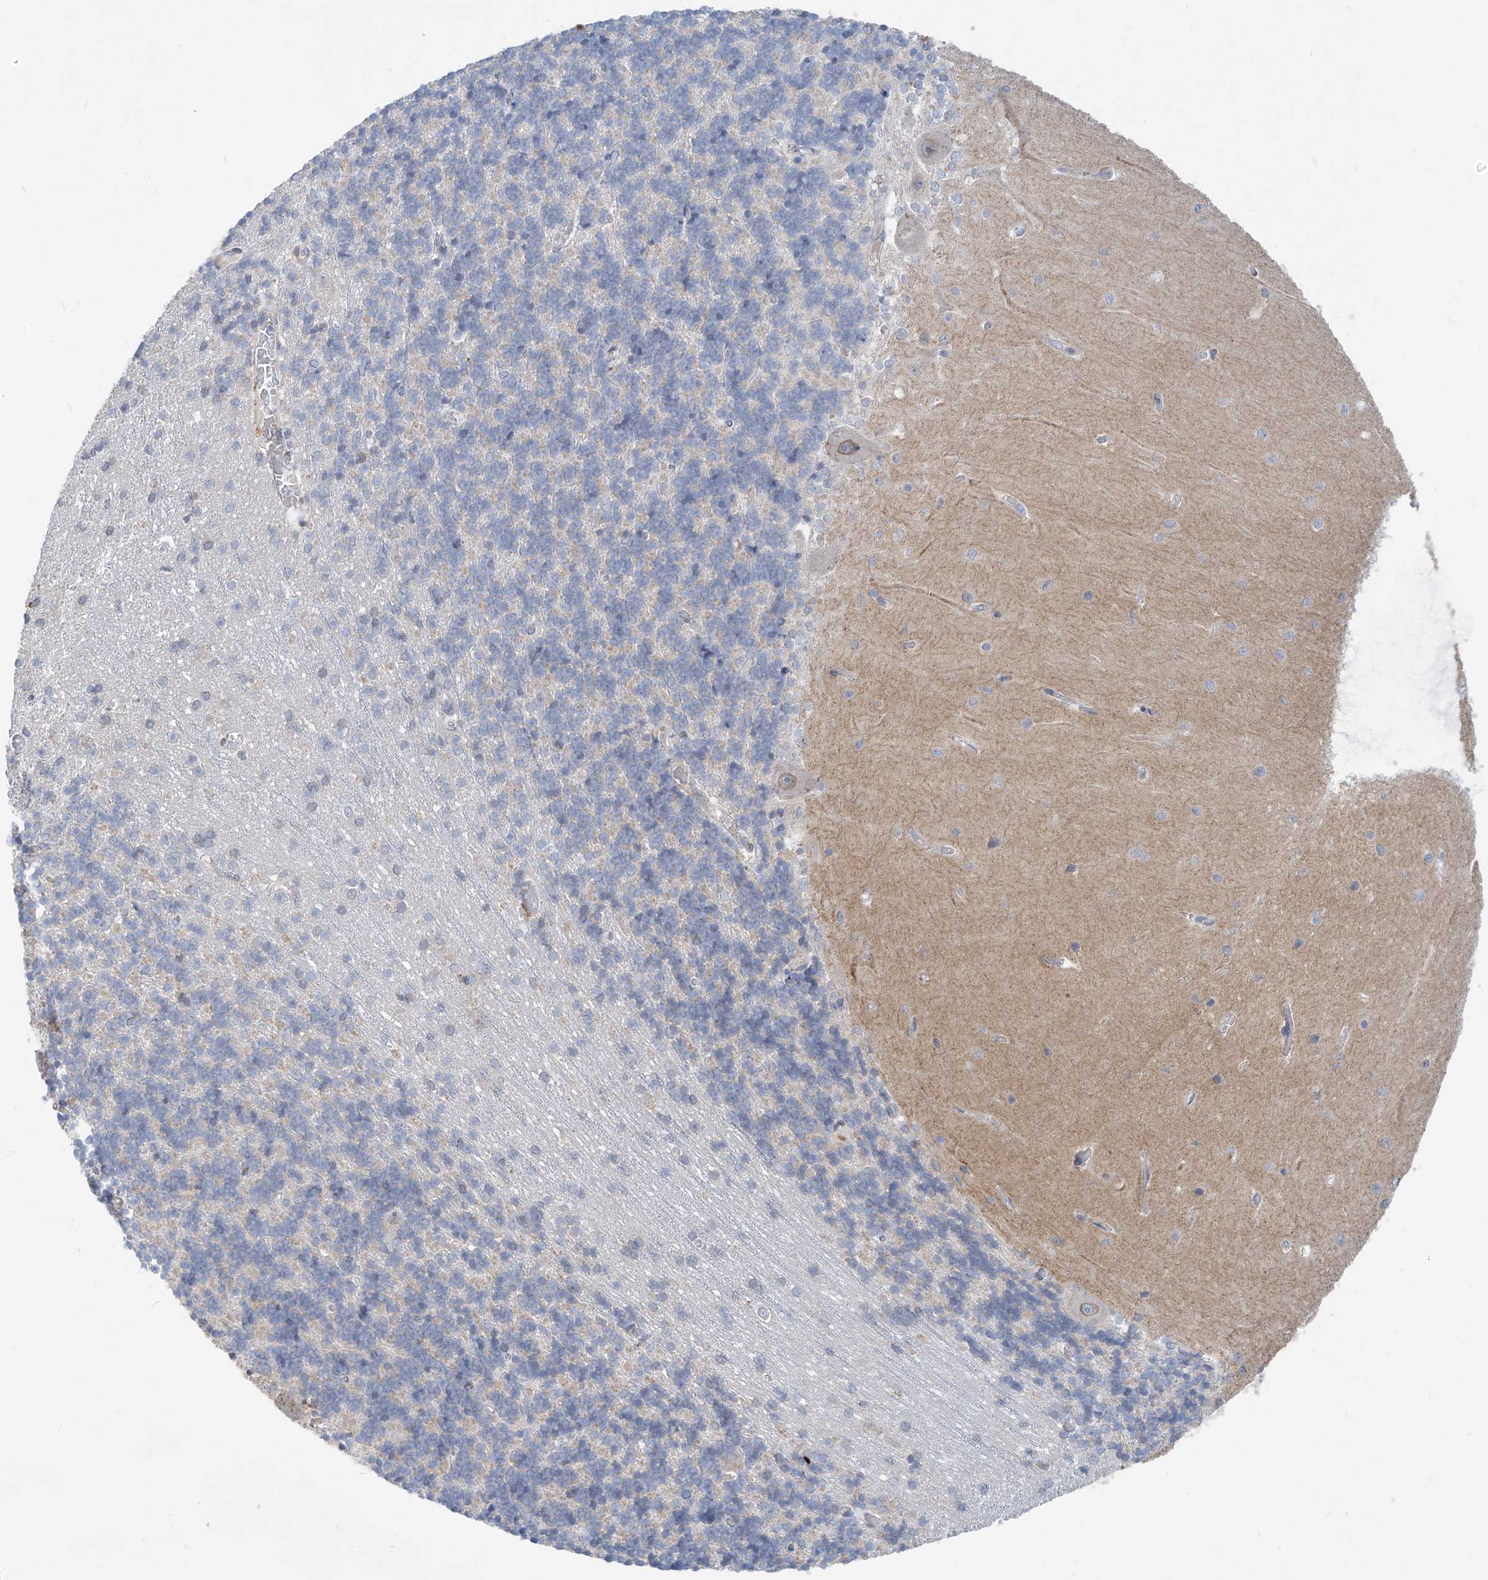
{"staining": {"intensity": "negative", "quantity": "none", "location": "none"}, "tissue": "cerebellum", "cell_type": "Cells in granular layer", "image_type": "normal", "snomed": [{"axis": "morphology", "description": "Normal tissue, NOS"}, {"axis": "topography", "description": "Cerebellum"}], "caption": "DAB immunohistochemical staining of unremarkable cerebellum shows no significant staining in cells in granular layer. (DAB IHC with hematoxylin counter stain).", "gene": "KRTAP25", "patient": {"sex": "male", "age": 37}}